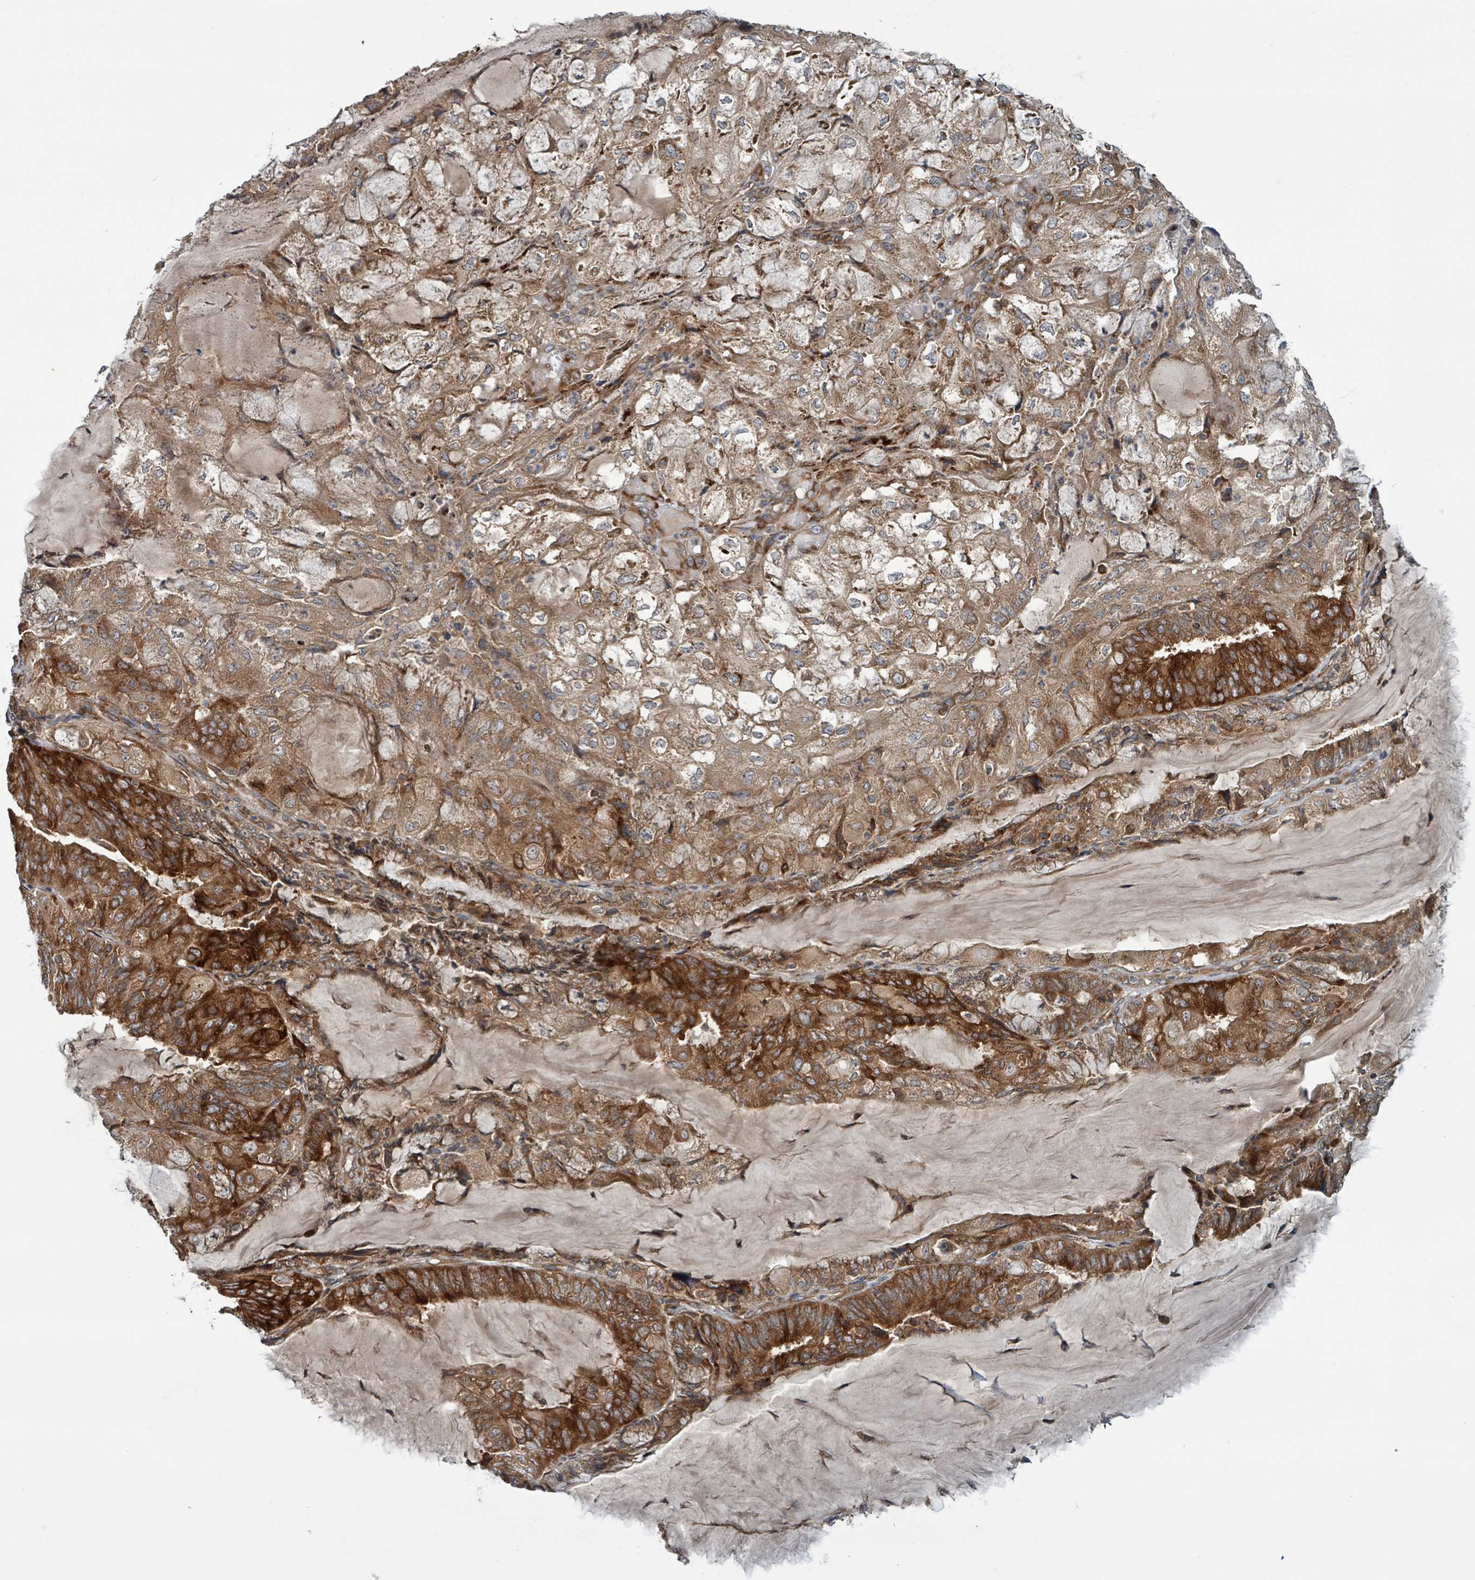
{"staining": {"intensity": "strong", "quantity": ">75%", "location": "cytoplasmic/membranous"}, "tissue": "endometrial cancer", "cell_type": "Tumor cells", "image_type": "cancer", "snomed": [{"axis": "morphology", "description": "Adenocarcinoma, NOS"}, {"axis": "topography", "description": "Endometrium"}], "caption": "Immunohistochemical staining of human endometrial cancer reveals strong cytoplasmic/membranous protein positivity in approximately >75% of tumor cells. Using DAB (brown) and hematoxylin (blue) stains, captured at high magnification using brightfield microscopy.", "gene": "OR51E1", "patient": {"sex": "female", "age": 81}}